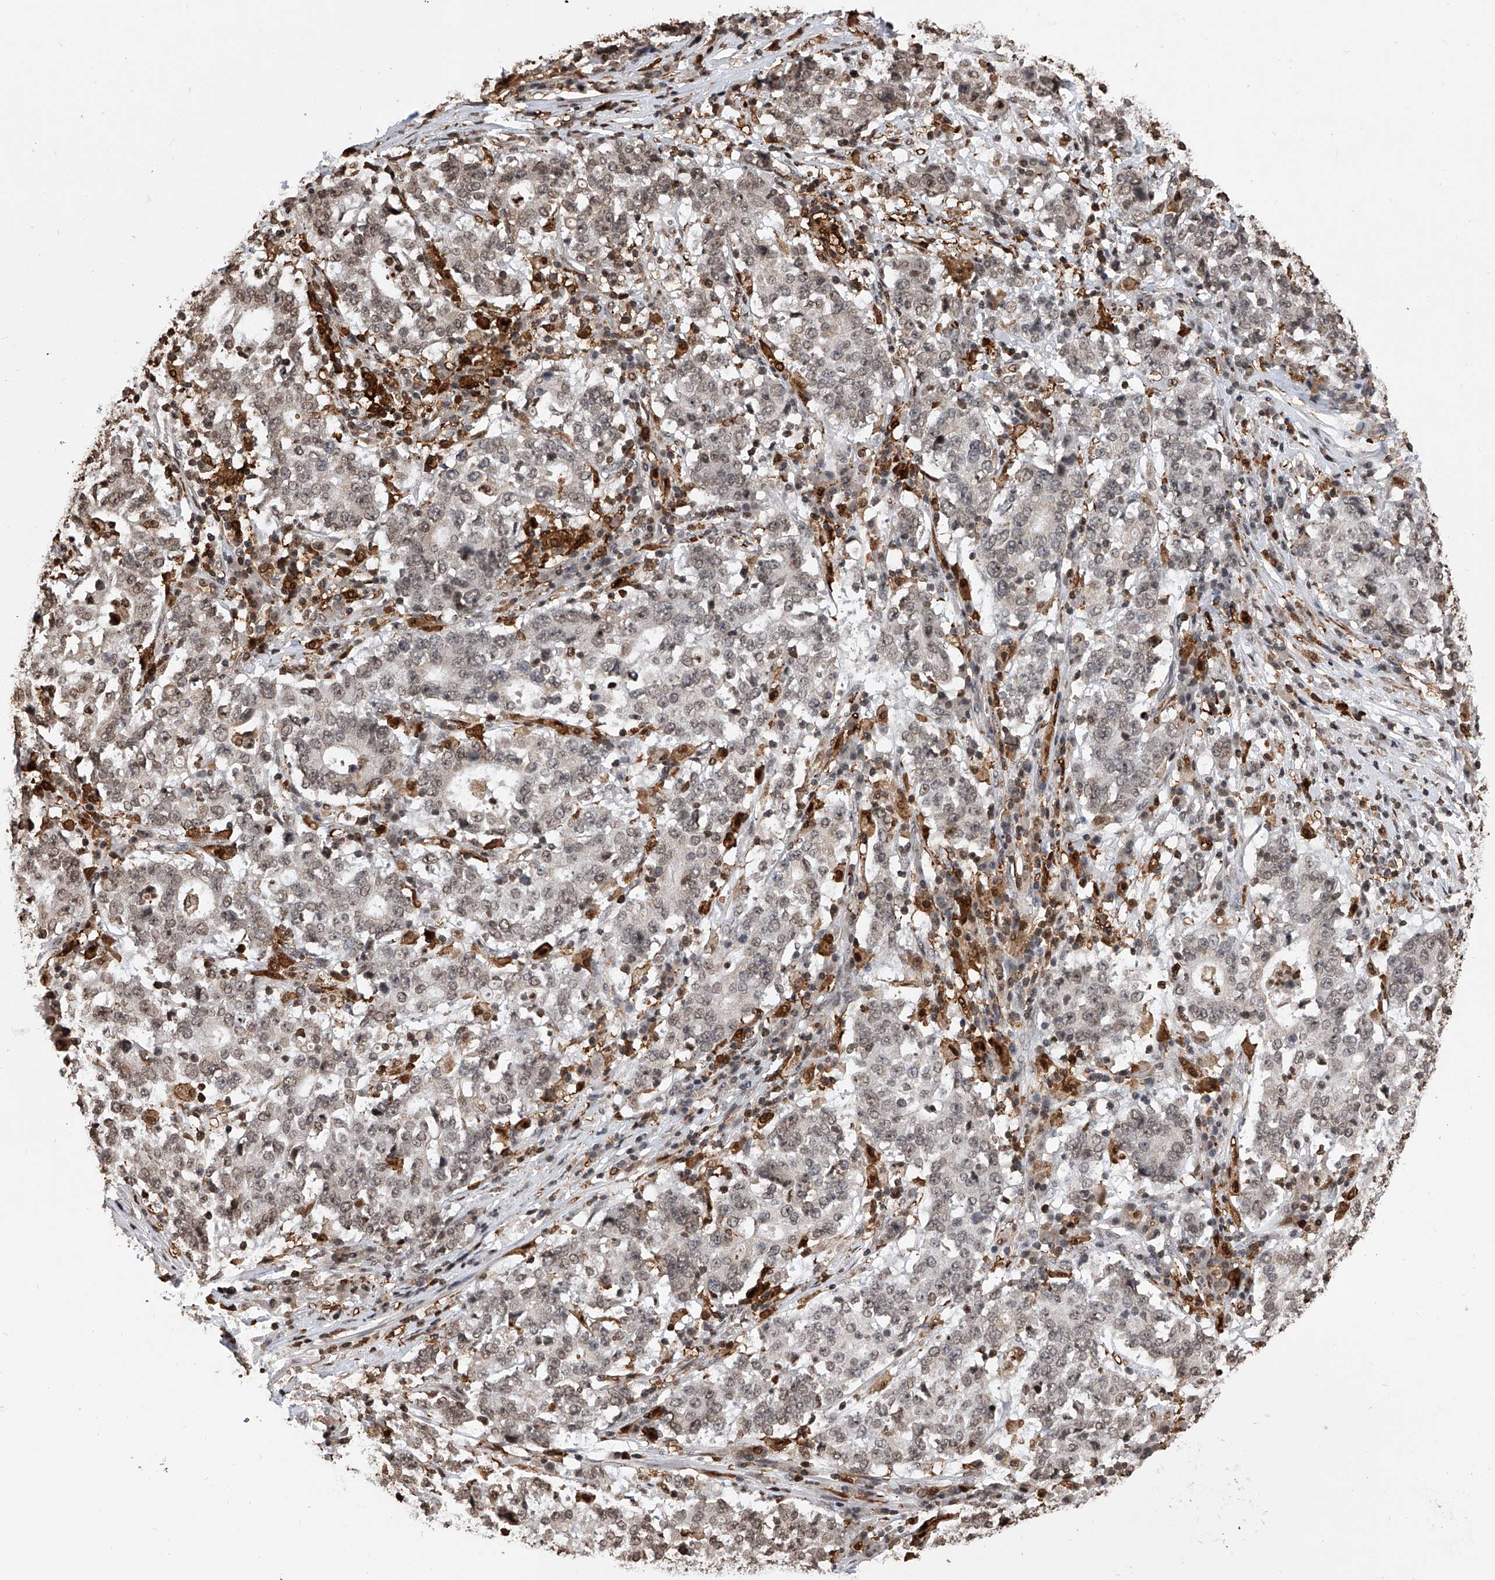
{"staining": {"intensity": "weak", "quantity": ">75%", "location": "nuclear"}, "tissue": "stomach cancer", "cell_type": "Tumor cells", "image_type": "cancer", "snomed": [{"axis": "morphology", "description": "Adenocarcinoma, NOS"}, {"axis": "topography", "description": "Stomach"}], "caption": "A photomicrograph of human adenocarcinoma (stomach) stained for a protein shows weak nuclear brown staining in tumor cells. The protein of interest is shown in brown color, while the nuclei are stained blue.", "gene": "CFAP410", "patient": {"sex": "male", "age": 59}}